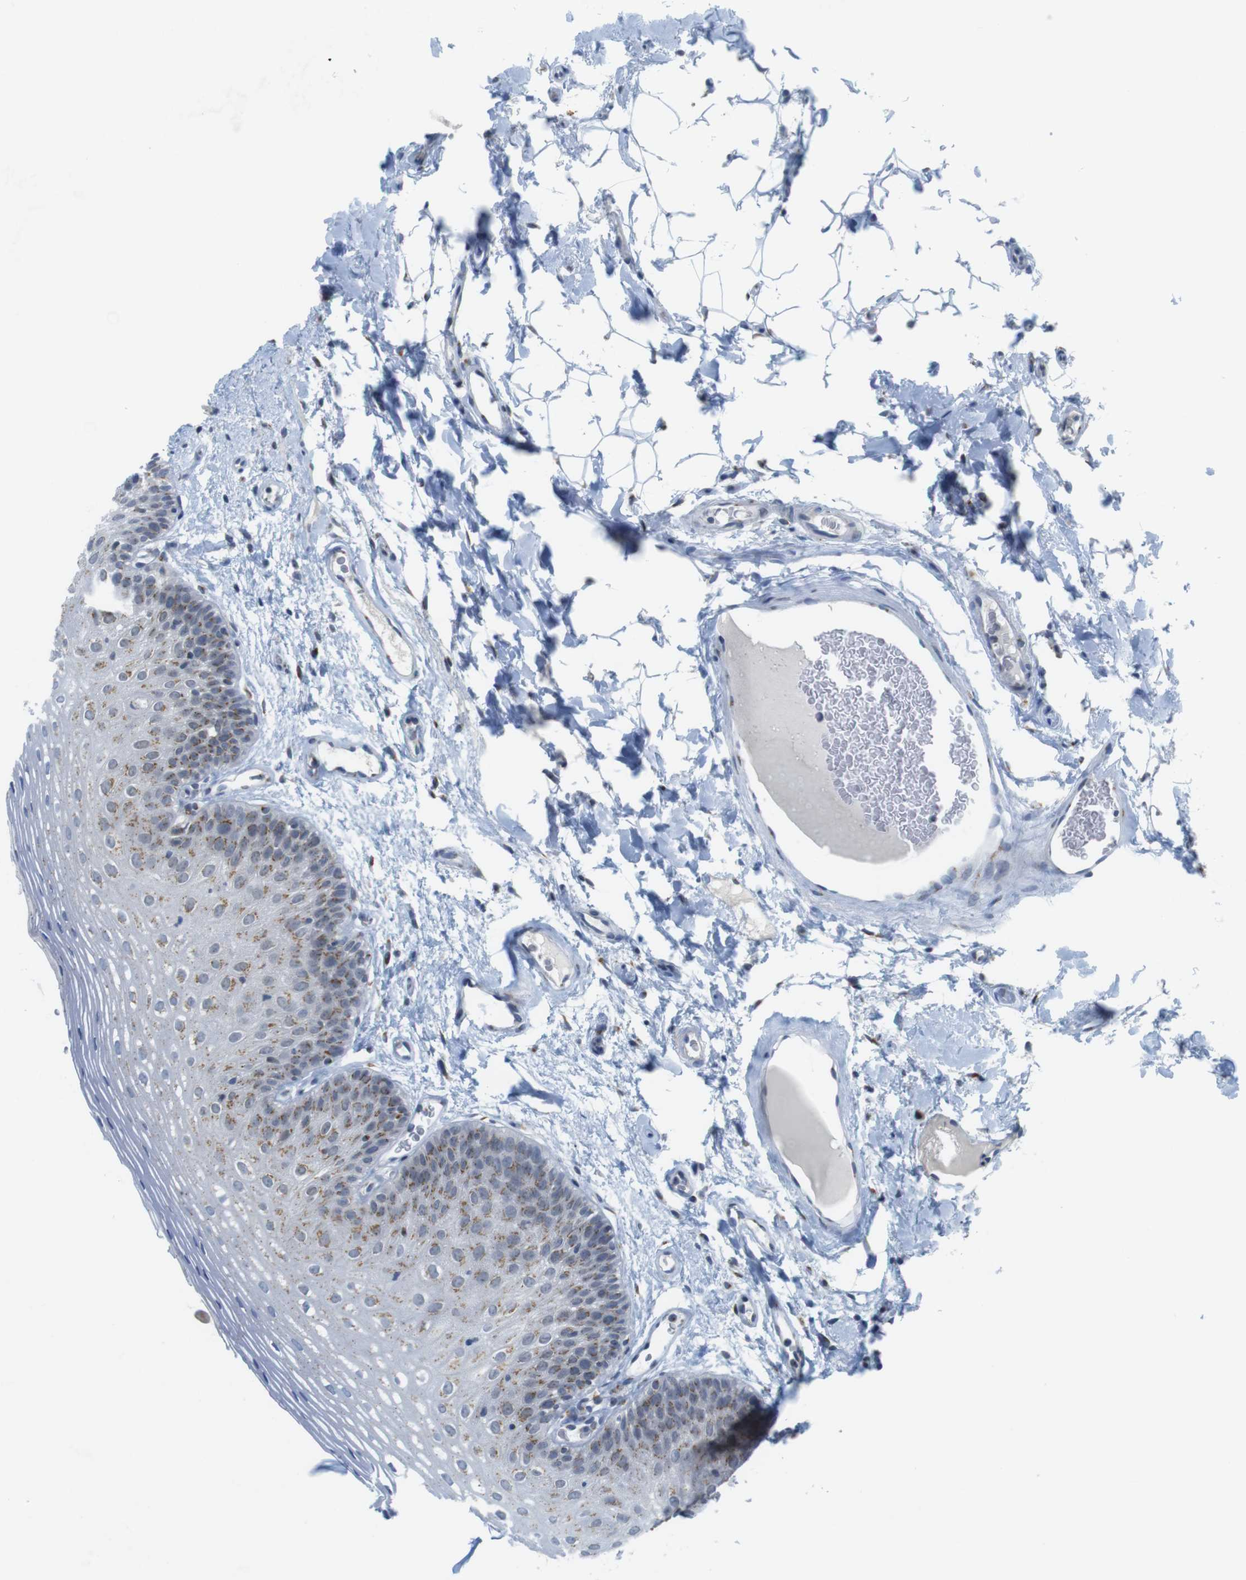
{"staining": {"intensity": "moderate", "quantity": "25%-75%", "location": "cytoplasmic/membranous"}, "tissue": "oral mucosa", "cell_type": "Squamous epithelial cells", "image_type": "normal", "snomed": [{"axis": "morphology", "description": "Normal tissue, NOS"}, {"axis": "morphology", "description": "Squamous cell carcinoma, NOS"}, {"axis": "topography", "description": "Skeletal muscle"}, {"axis": "topography", "description": "Oral tissue"}], "caption": "High-power microscopy captured an immunohistochemistry (IHC) histopathology image of normal oral mucosa, revealing moderate cytoplasmic/membranous expression in about 25%-75% of squamous epithelial cells.", "gene": "ERGIC3", "patient": {"sex": "male", "age": 71}}